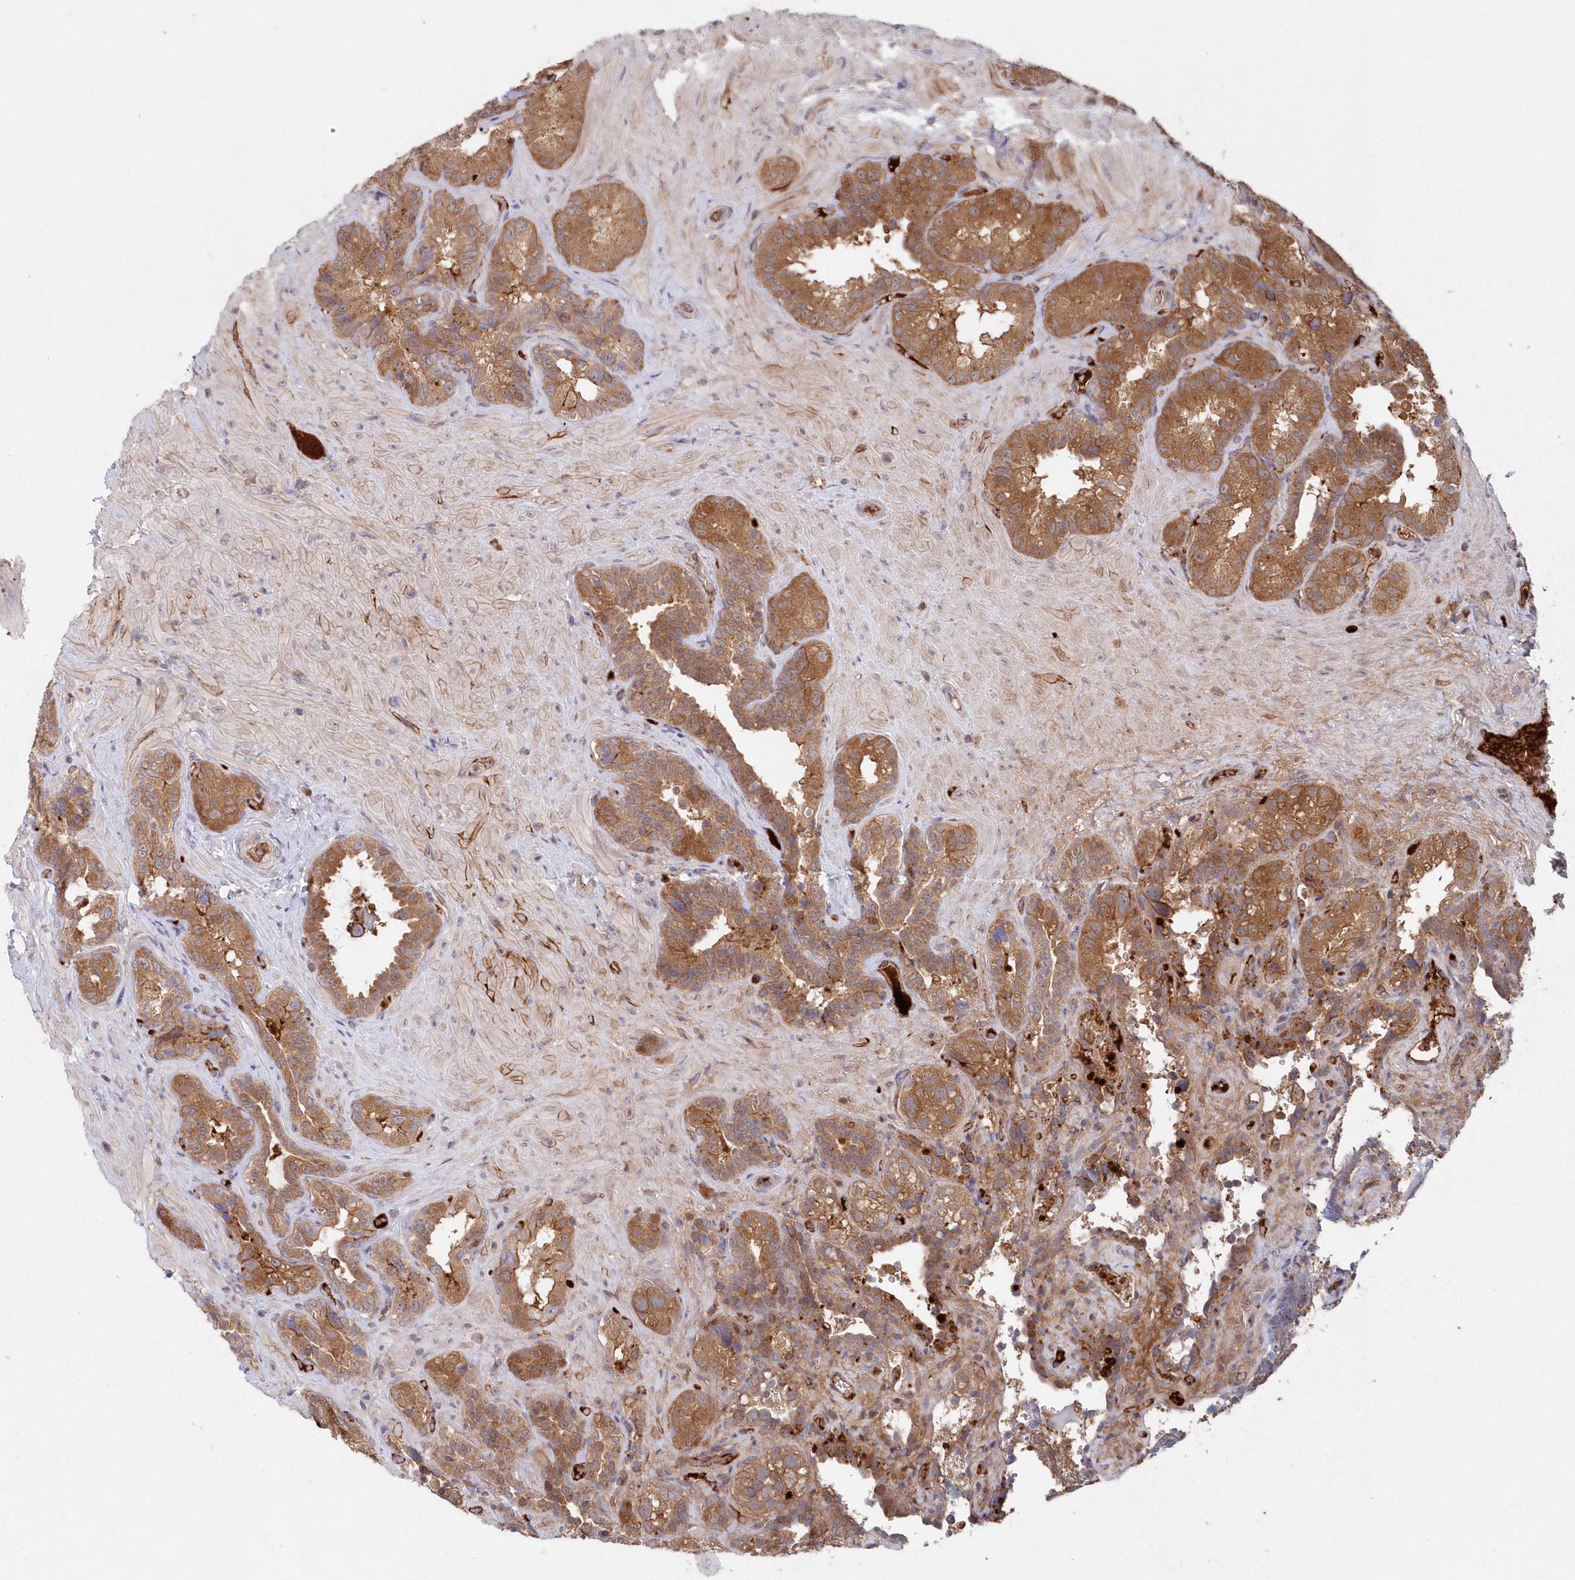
{"staining": {"intensity": "moderate", "quantity": ">75%", "location": "cytoplasmic/membranous"}, "tissue": "seminal vesicle", "cell_type": "Glandular cells", "image_type": "normal", "snomed": [{"axis": "morphology", "description": "Normal tissue, NOS"}, {"axis": "topography", "description": "Seminal veicle"}, {"axis": "topography", "description": "Peripheral nerve tissue"}], "caption": "DAB immunohistochemical staining of unremarkable seminal vesicle shows moderate cytoplasmic/membranous protein staining in approximately >75% of glandular cells.", "gene": "ABHD14B", "patient": {"sex": "male", "age": 67}}